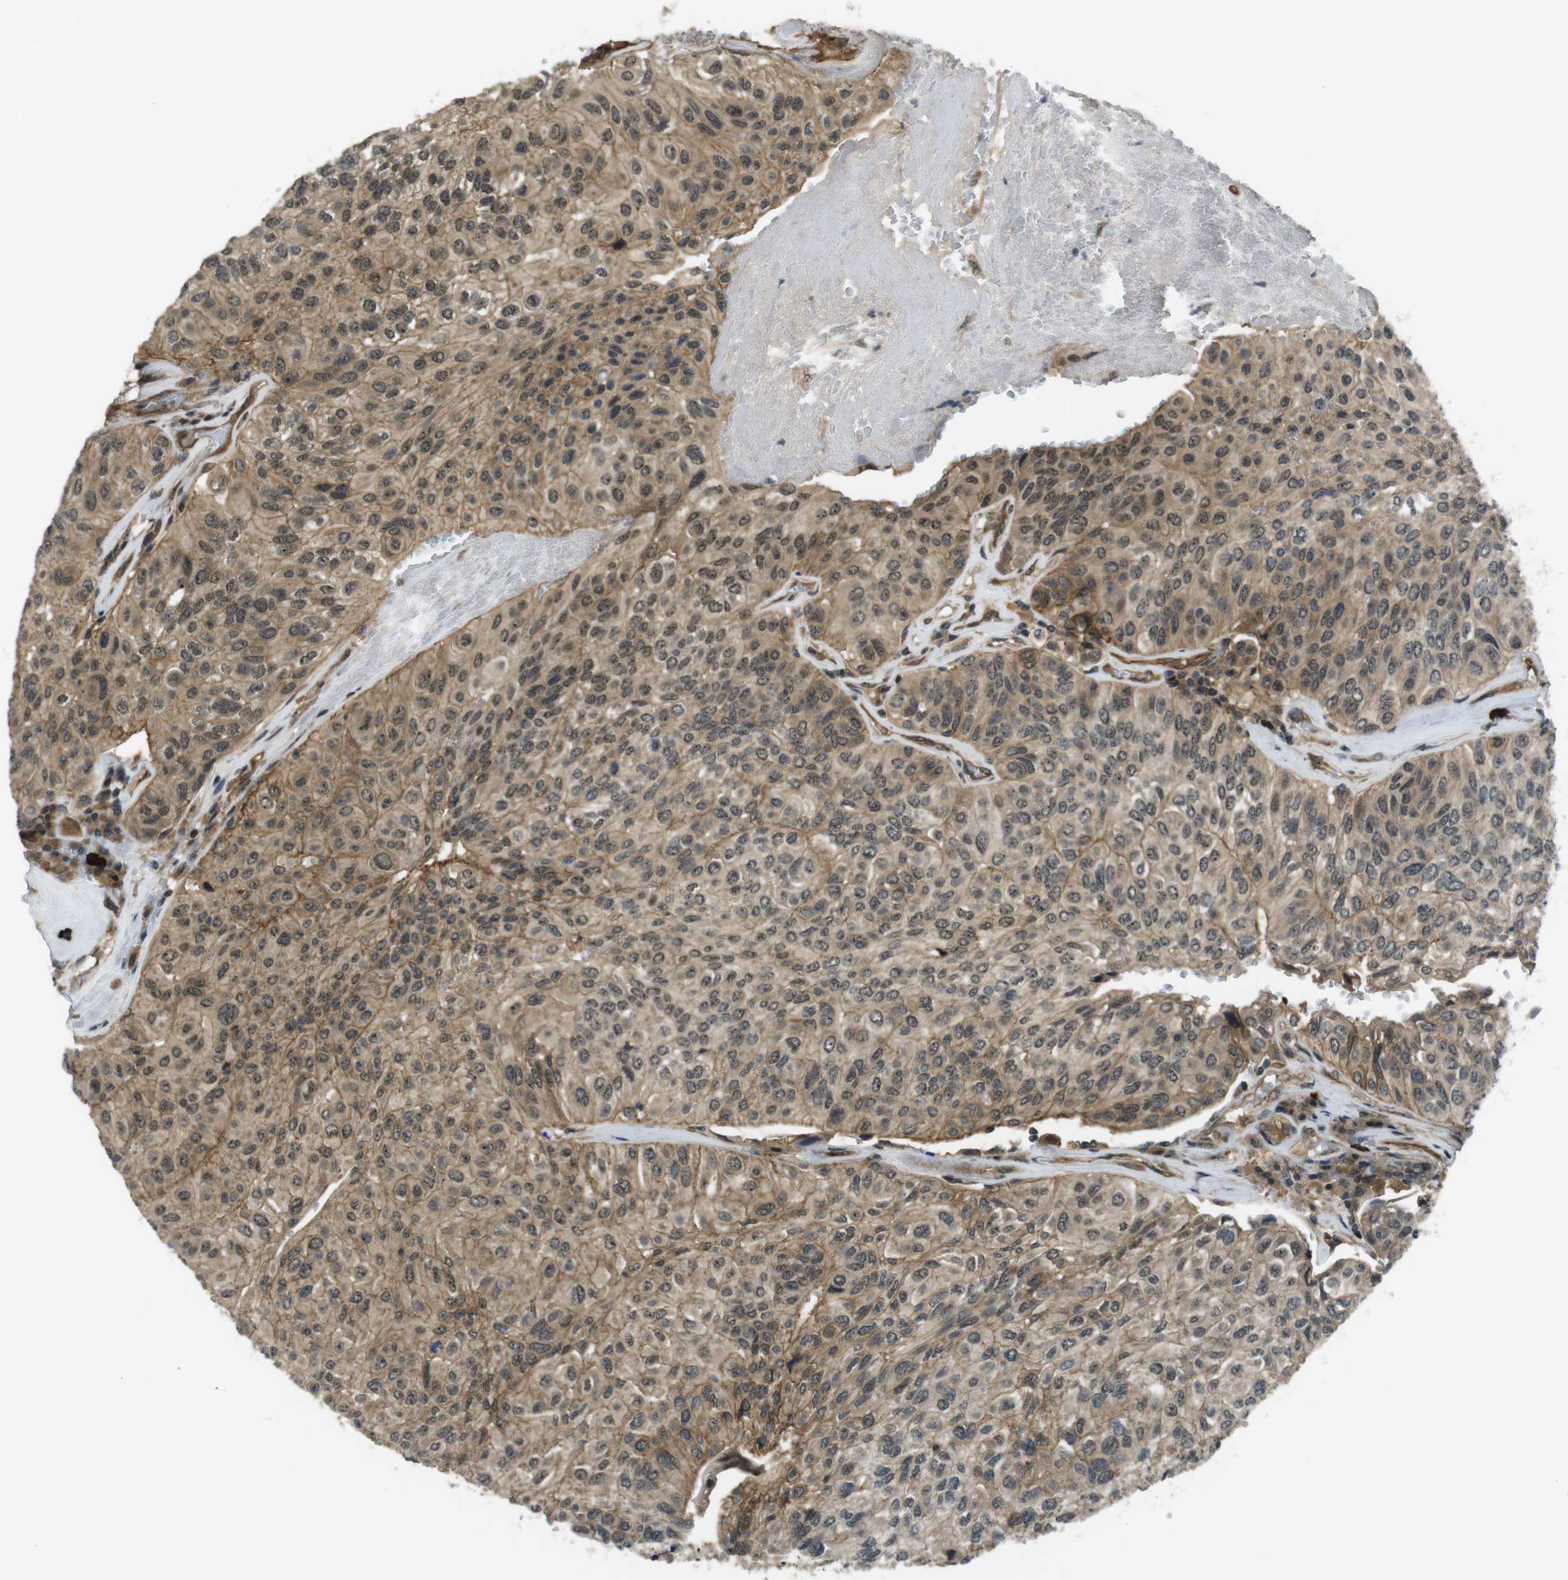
{"staining": {"intensity": "moderate", "quantity": ">75%", "location": "cytoplasmic/membranous,nuclear"}, "tissue": "urothelial cancer", "cell_type": "Tumor cells", "image_type": "cancer", "snomed": [{"axis": "morphology", "description": "Urothelial carcinoma, High grade"}, {"axis": "topography", "description": "Urinary bladder"}], "caption": "Protein staining of high-grade urothelial carcinoma tissue displays moderate cytoplasmic/membranous and nuclear staining in approximately >75% of tumor cells.", "gene": "TIAM2", "patient": {"sex": "male", "age": 66}}